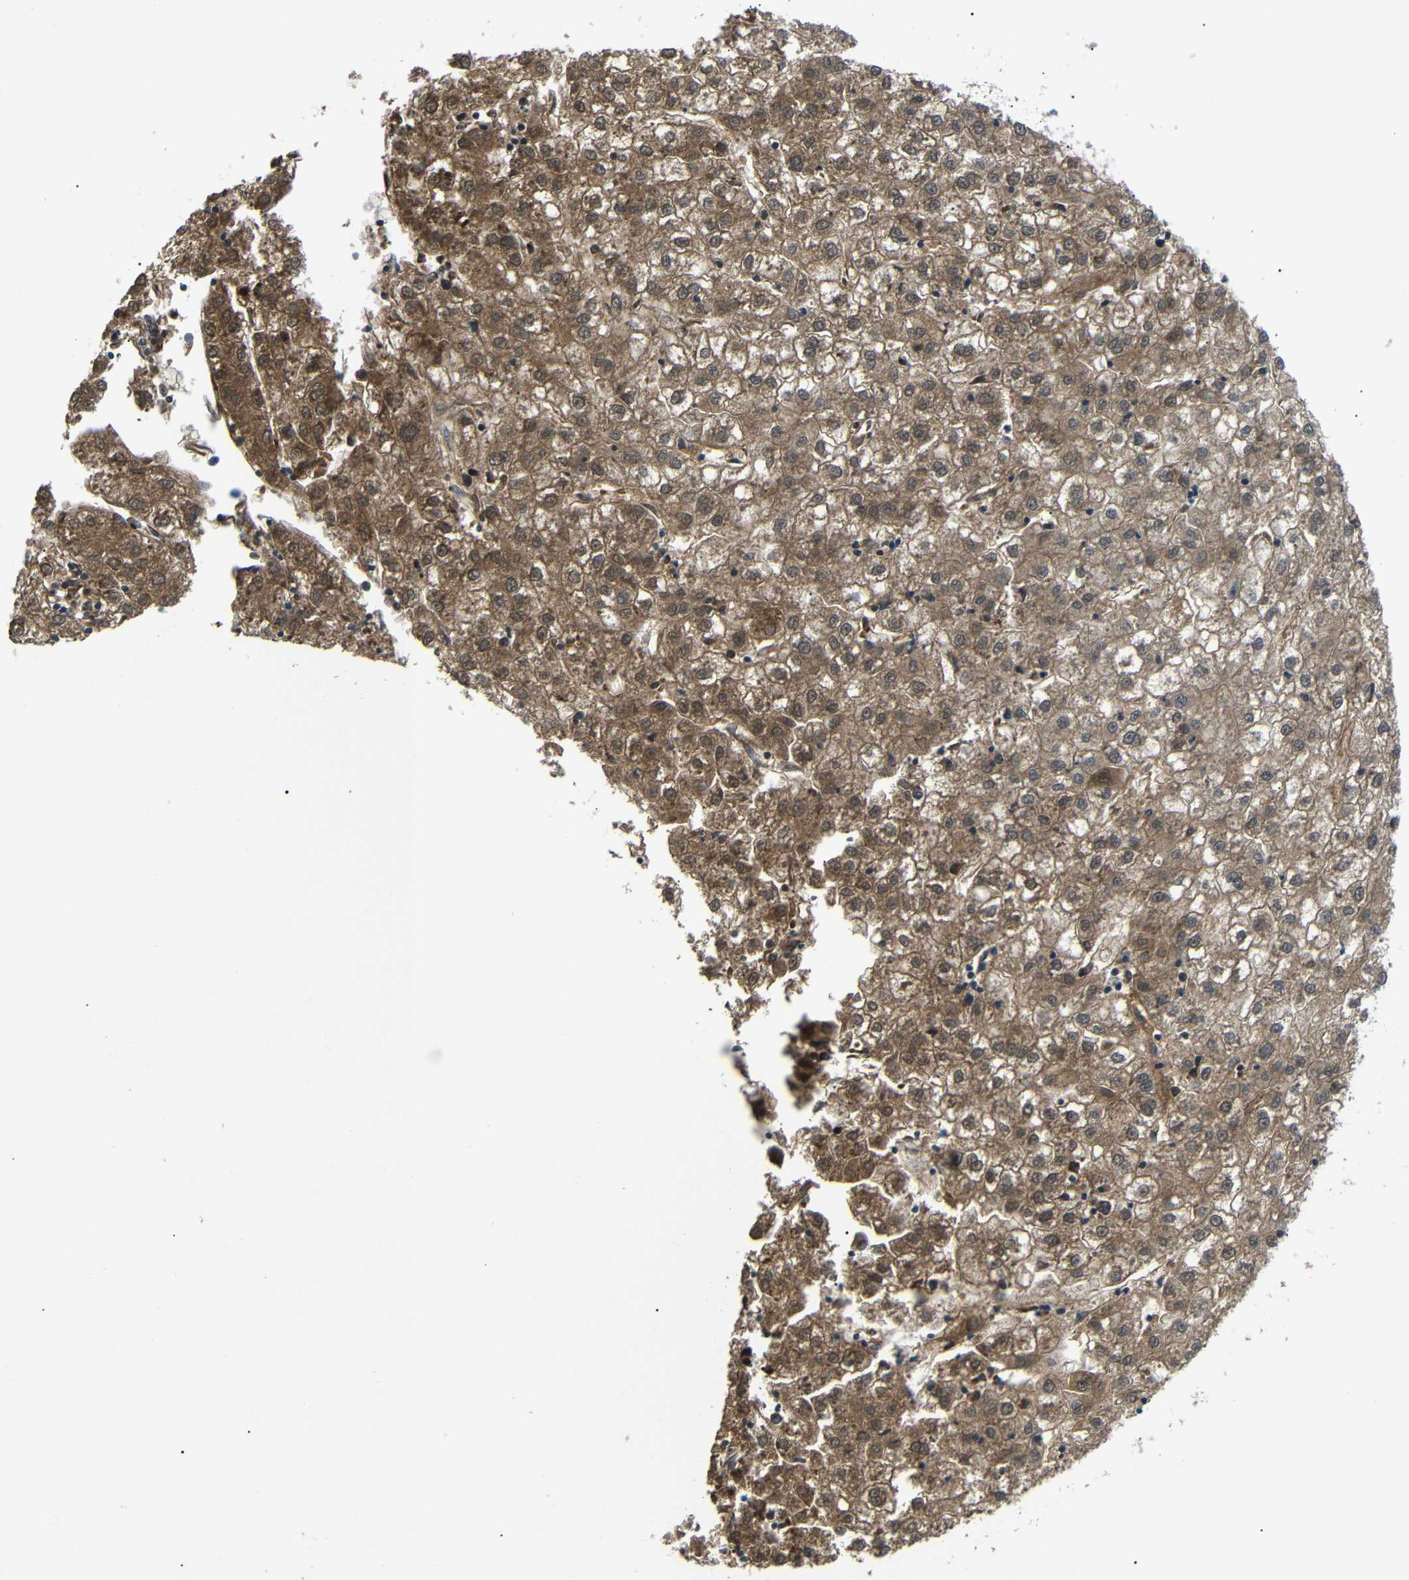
{"staining": {"intensity": "moderate", "quantity": ">75%", "location": "cytoplasmic/membranous"}, "tissue": "liver cancer", "cell_type": "Tumor cells", "image_type": "cancer", "snomed": [{"axis": "morphology", "description": "Carcinoma, Hepatocellular, NOS"}, {"axis": "topography", "description": "Liver"}], "caption": "Brown immunohistochemical staining in human liver cancer reveals moderate cytoplasmic/membranous positivity in about >75% of tumor cells.", "gene": "SYDE1", "patient": {"sex": "male", "age": 72}}